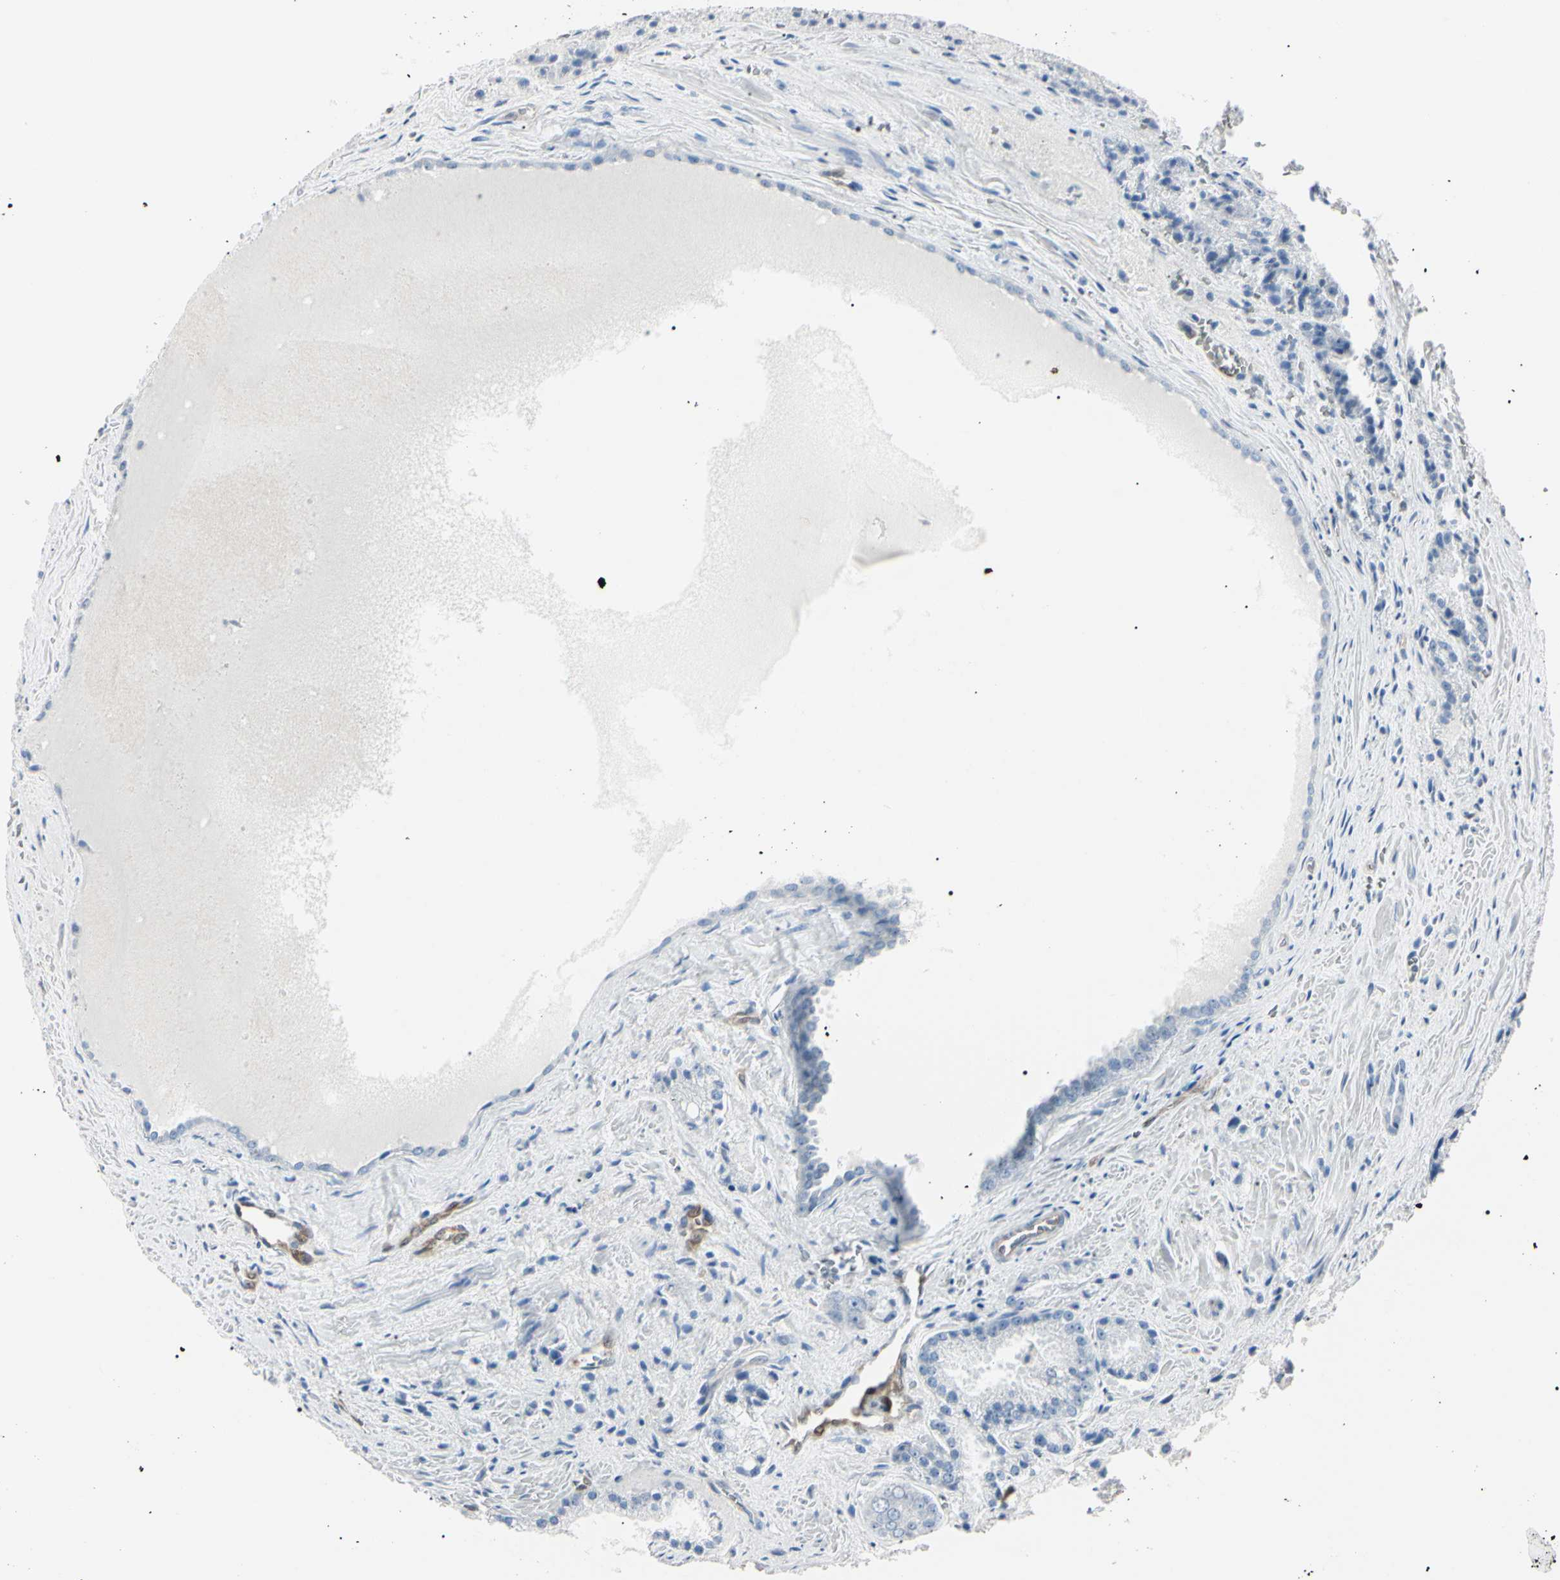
{"staining": {"intensity": "negative", "quantity": "none", "location": "none"}, "tissue": "prostate cancer", "cell_type": "Tumor cells", "image_type": "cancer", "snomed": [{"axis": "morphology", "description": "Adenocarcinoma, Low grade"}, {"axis": "topography", "description": "Prostate"}], "caption": "Adenocarcinoma (low-grade) (prostate) stained for a protein using immunohistochemistry (IHC) reveals no staining tumor cells.", "gene": "AKR1C3", "patient": {"sex": "male", "age": 64}}